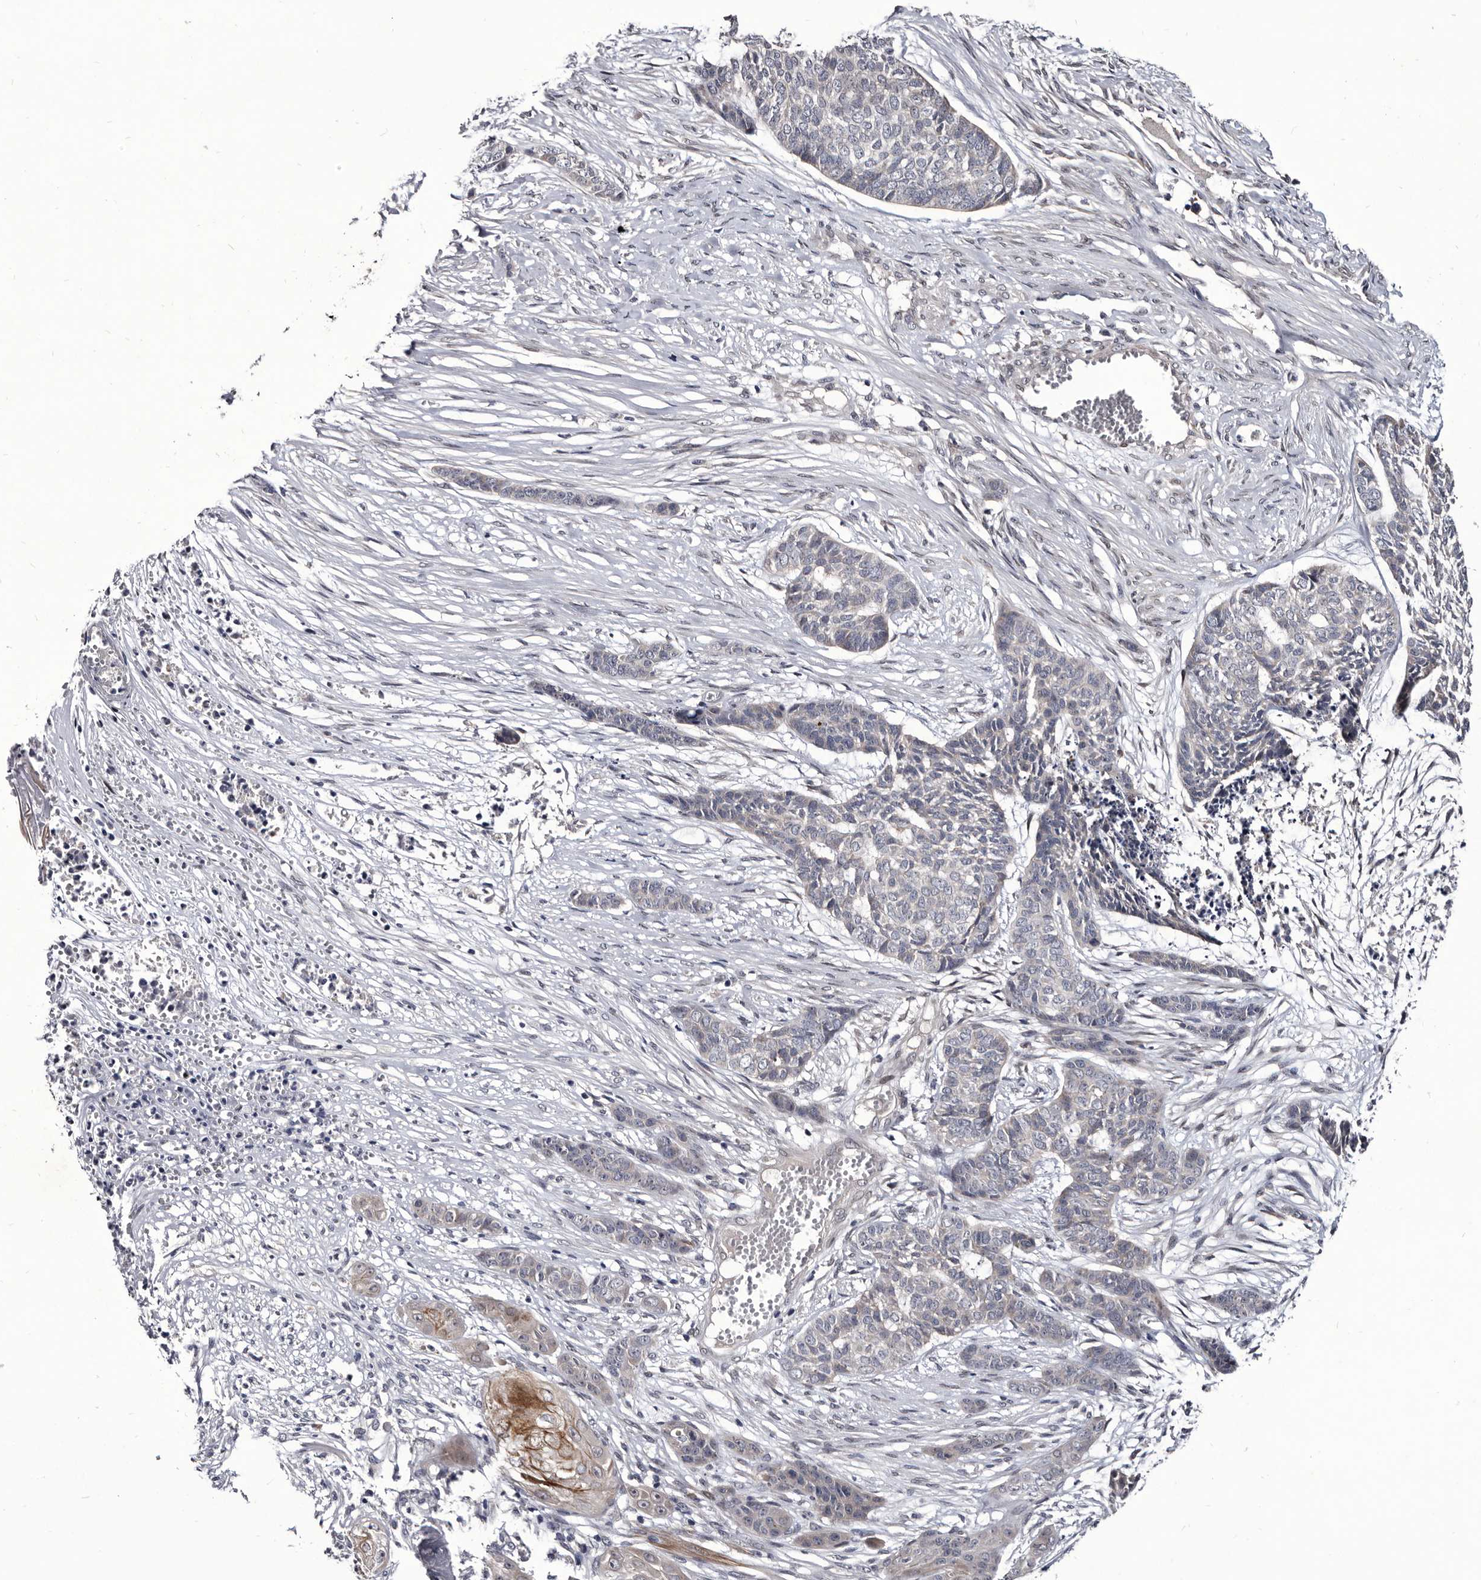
{"staining": {"intensity": "negative", "quantity": "none", "location": "none"}, "tissue": "skin cancer", "cell_type": "Tumor cells", "image_type": "cancer", "snomed": [{"axis": "morphology", "description": "Basal cell carcinoma"}, {"axis": "topography", "description": "Skin"}], "caption": "Human basal cell carcinoma (skin) stained for a protein using immunohistochemistry displays no expression in tumor cells.", "gene": "PROM1", "patient": {"sex": "female", "age": 64}}